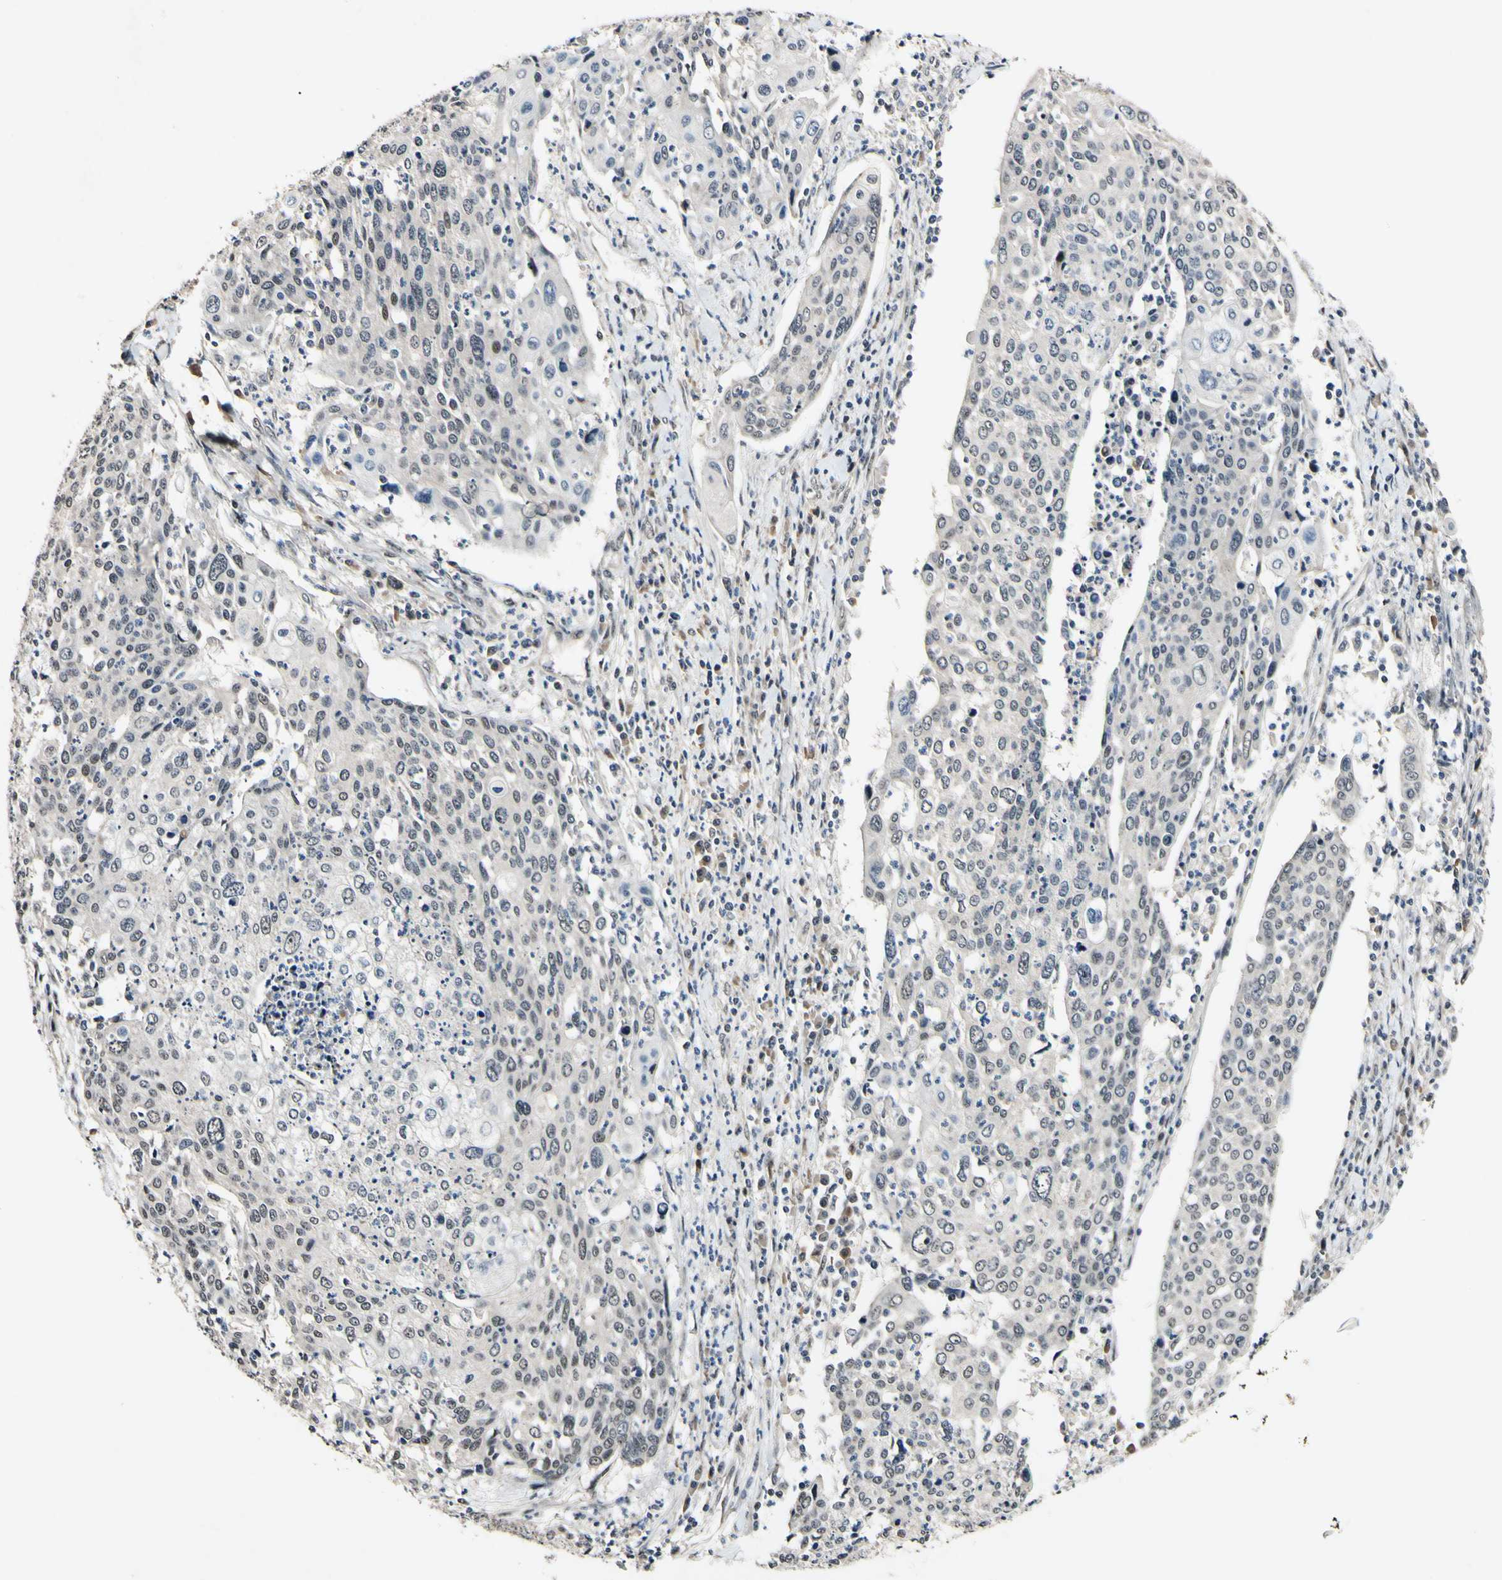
{"staining": {"intensity": "negative", "quantity": "none", "location": "none"}, "tissue": "cervical cancer", "cell_type": "Tumor cells", "image_type": "cancer", "snomed": [{"axis": "morphology", "description": "Squamous cell carcinoma, NOS"}, {"axis": "topography", "description": "Cervix"}], "caption": "This is an immunohistochemistry (IHC) histopathology image of human cervical squamous cell carcinoma. There is no staining in tumor cells.", "gene": "POLR2F", "patient": {"sex": "female", "age": 40}}